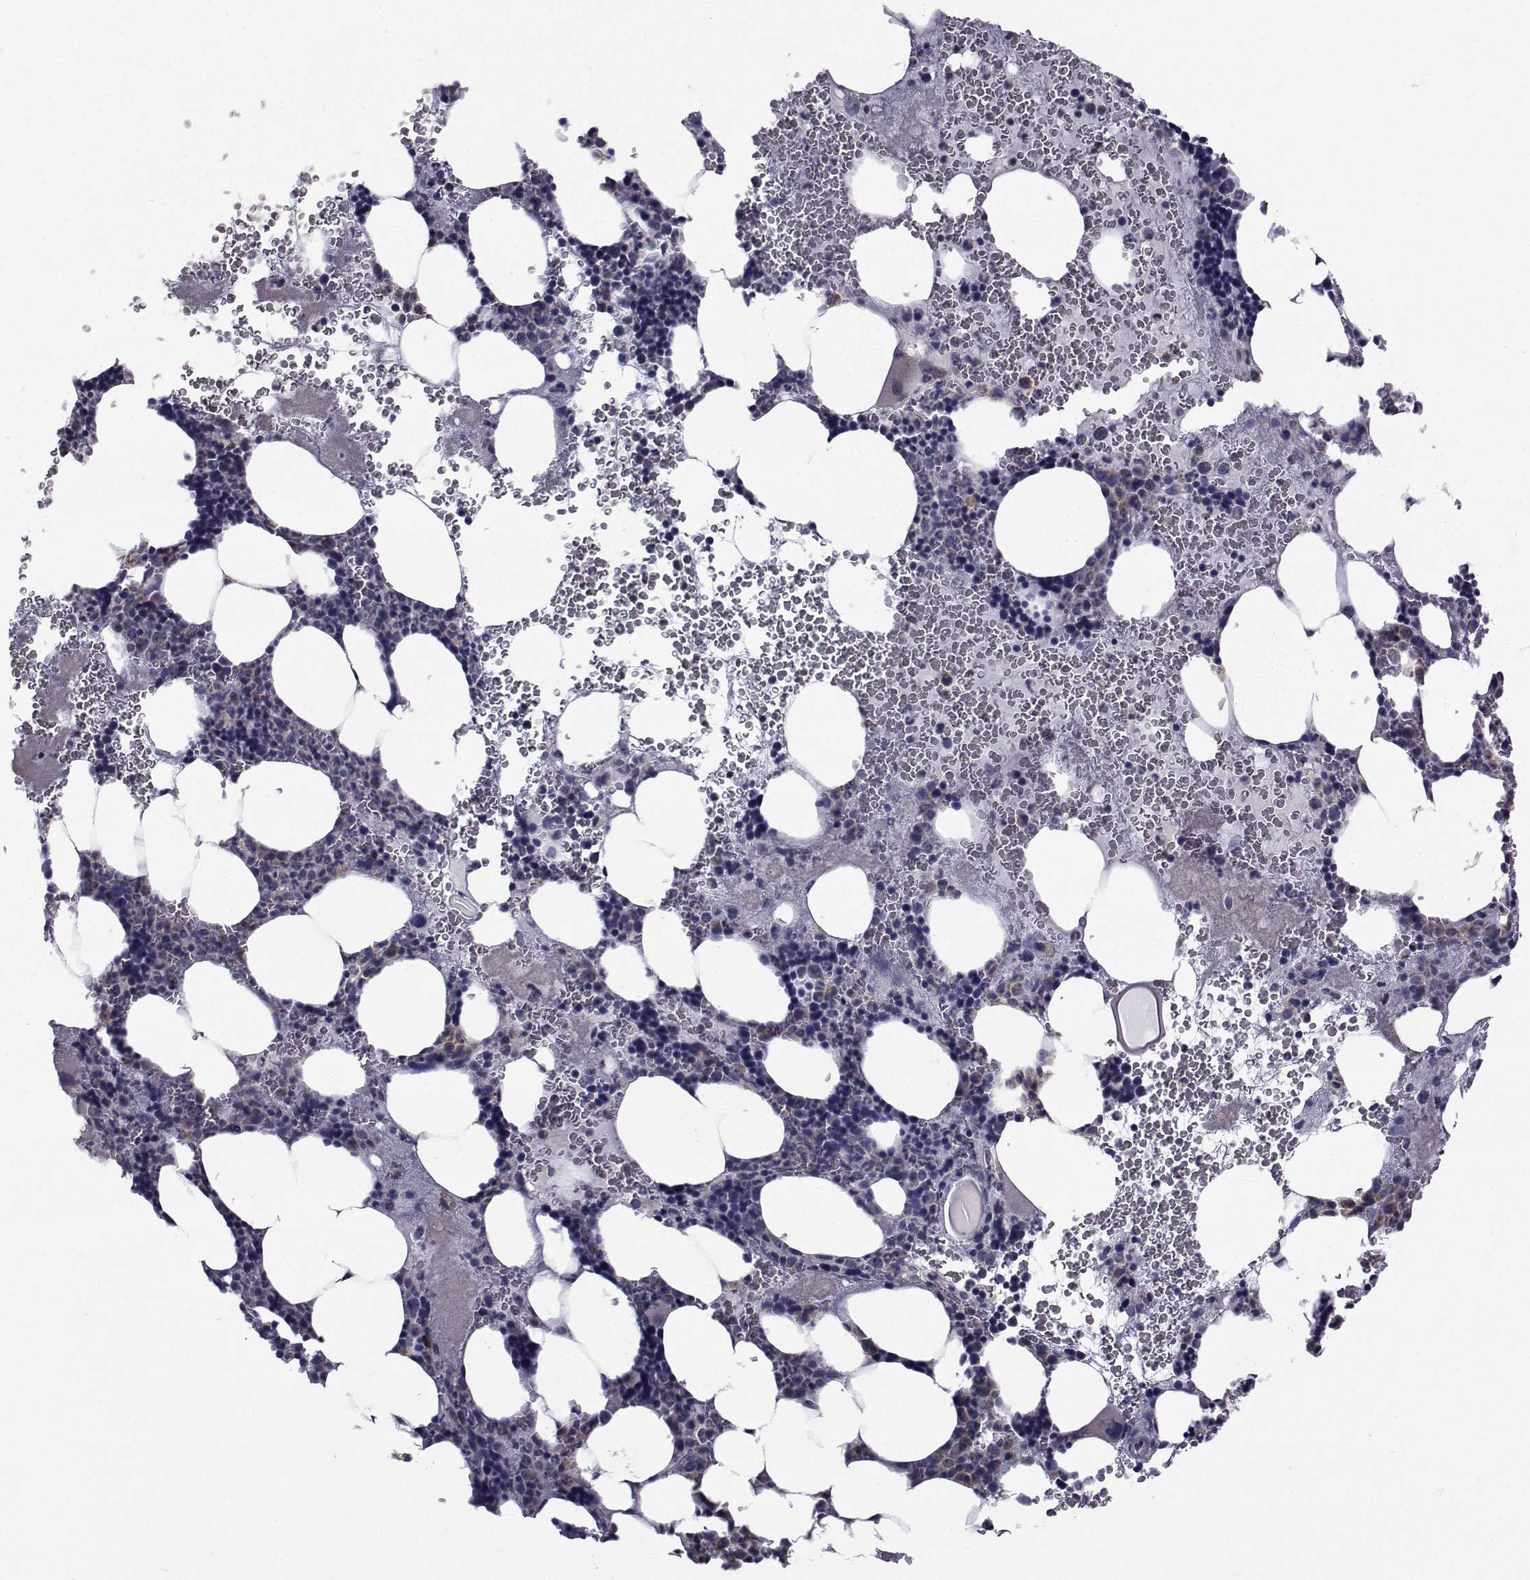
{"staining": {"intensity": "moderate", "quantity": "<25%", "location": "cytoplasmic/membranous"}, "tissue": "bone marrow", "cell_type": "Hematopoietic cells", "image_type": "normal", "snomed": [{"axis": "morphology", "description": "Normal tissue, NOS"}, {"axis": "topography", "description": "Bone marrow"}], "caption": "Protein staining exhibits moderate cytoplasmic/membranous expression in about <25% of hematopoietic cells in benign bone marrow.", "gene": "CFAP74", "patient": {"sex": "male", "age": 44}}